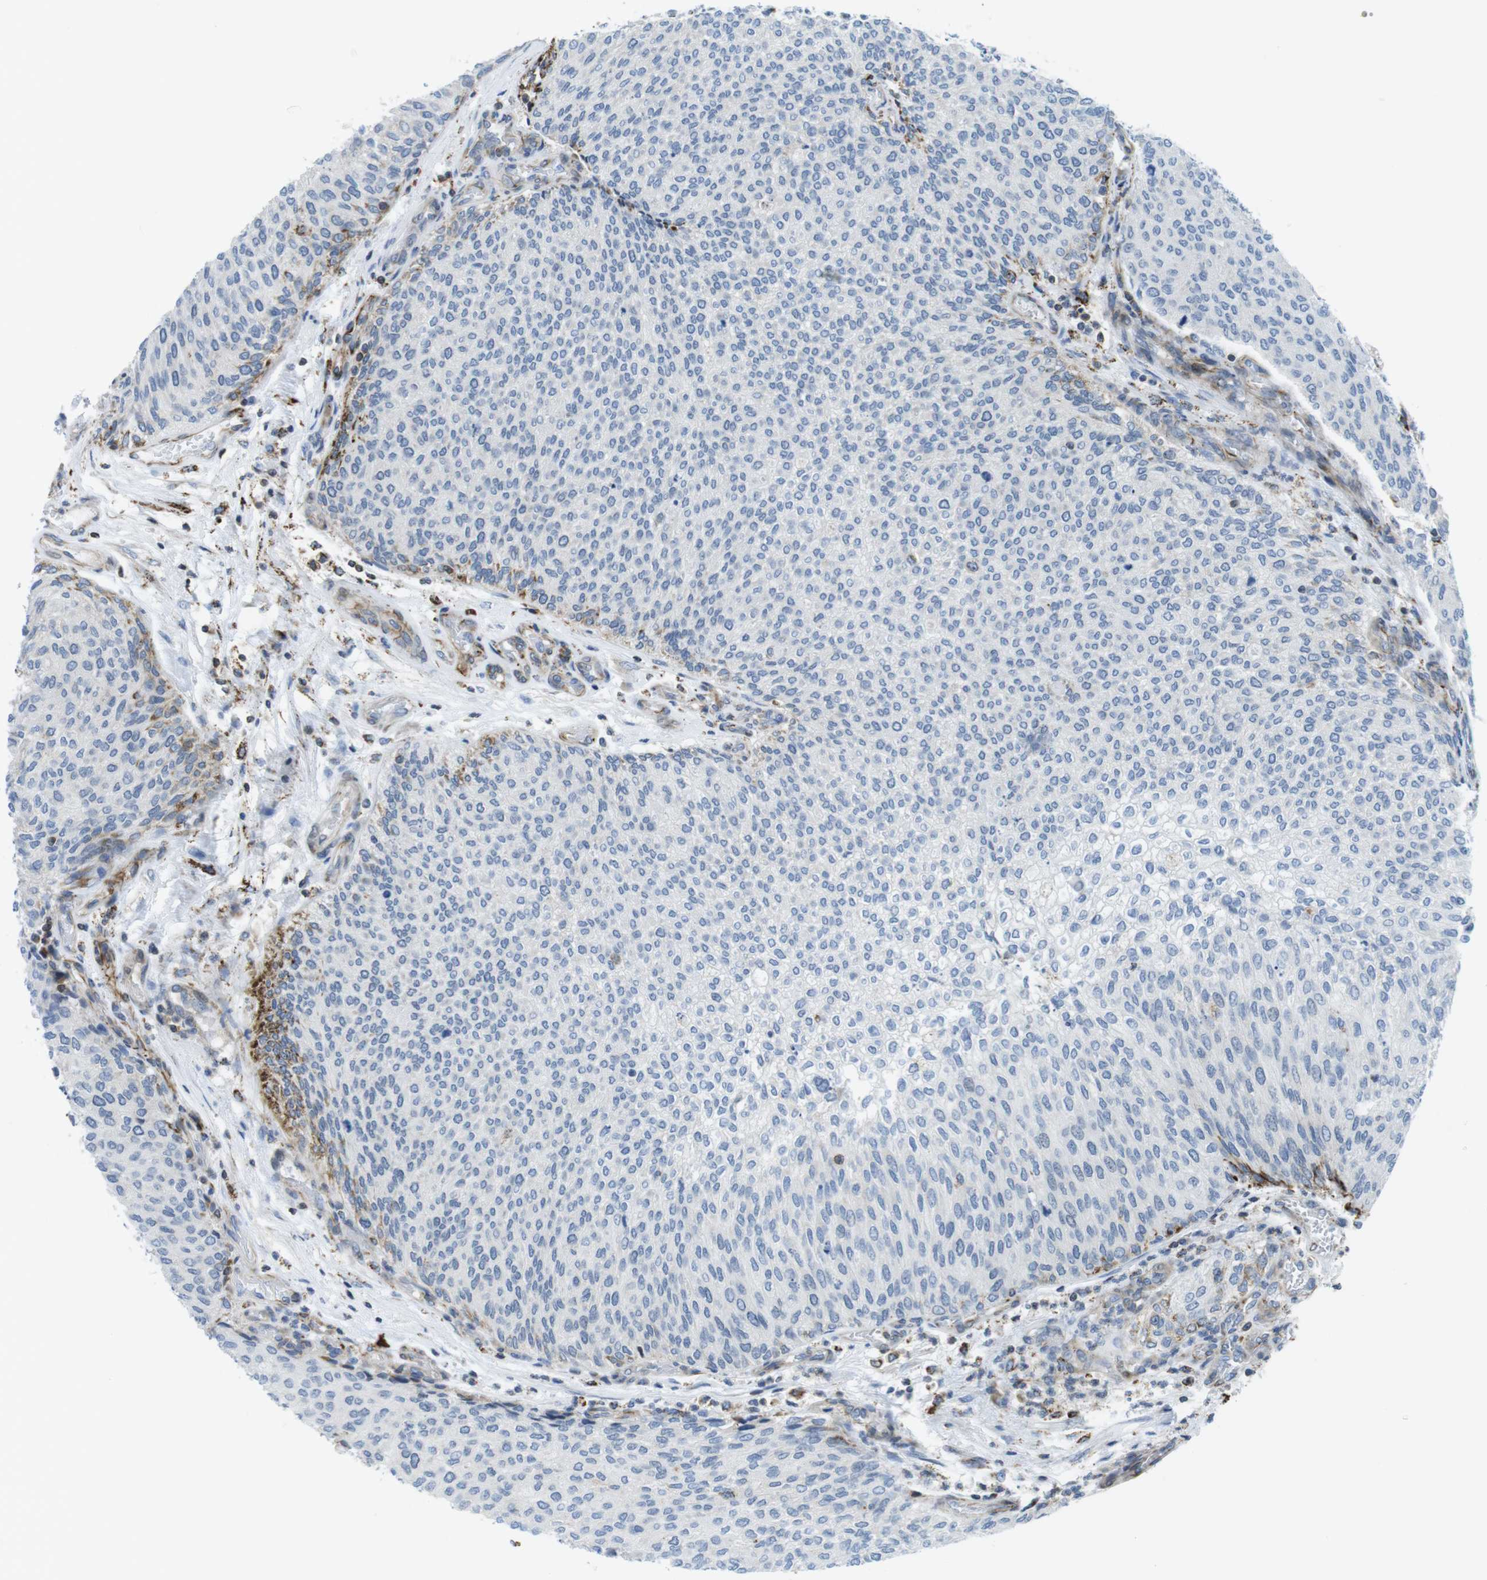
{"staining": {"intensity": "negative", "quantity": "none", "location": "none"}, "tissue": "urothelial cancer", "cell_type": "Tumor cells", "image_type": "cancer", "snomed": [{"axis": "morphology", "description": "Urothelial carcinoma, Low grade"}, {"axis": "topography", "description": "Urinary bladder"}], "caption": "The immunohistochemistry image has no significant positivity in tumor cells of urothelial carcinoma (low-grade) tissue. (Stains: DAB IHC with hematoxylin counter stain, Microscopy: brightfield microscopy at high magnification).", "gene": "KCNE3", "patient": {"sex": "female", "age": 79}}